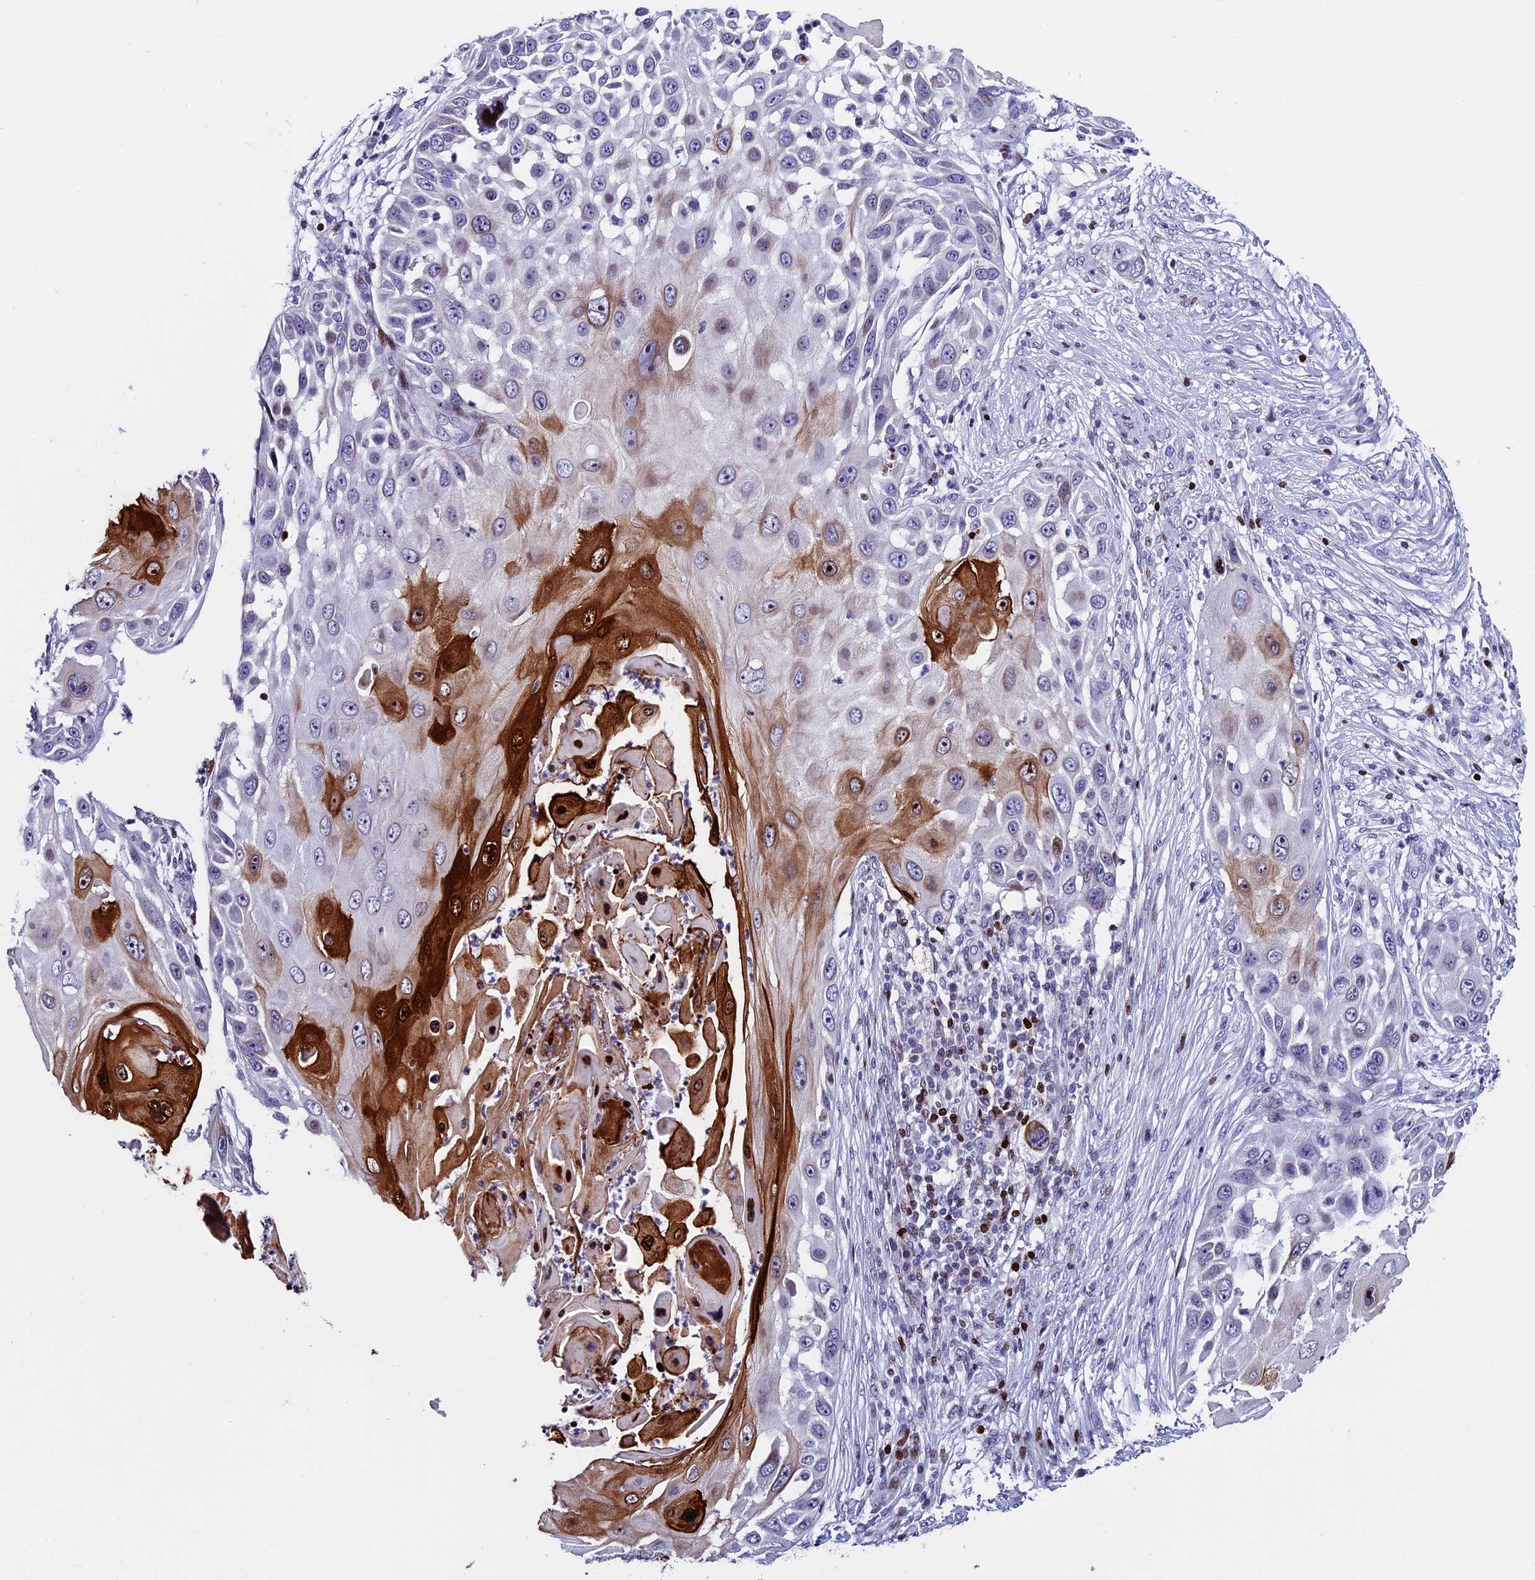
{"staining": {"intensity": "strong", "quantity": "<25%", "location": "cytoplasmic/membranous,nuclear"}, "tissue": "skin cancer", "cell_type": "Tumor cells", "image_type": "cancer", "snomed": [{"axis": "morphology", "description": "Squamous cell carcinoma, NOS"}, {"axis": "topography", "description": "Skin"}], "caption": "DAB immunohistochemical staining of human squamous cell carcinoma (skin) demonstrates strong cytoplasmic/membranous and nuclear protein expression in about <25% of tumor cells.", "gene": "BTBD3", "patient": {"sex": "female", "age": 44}}